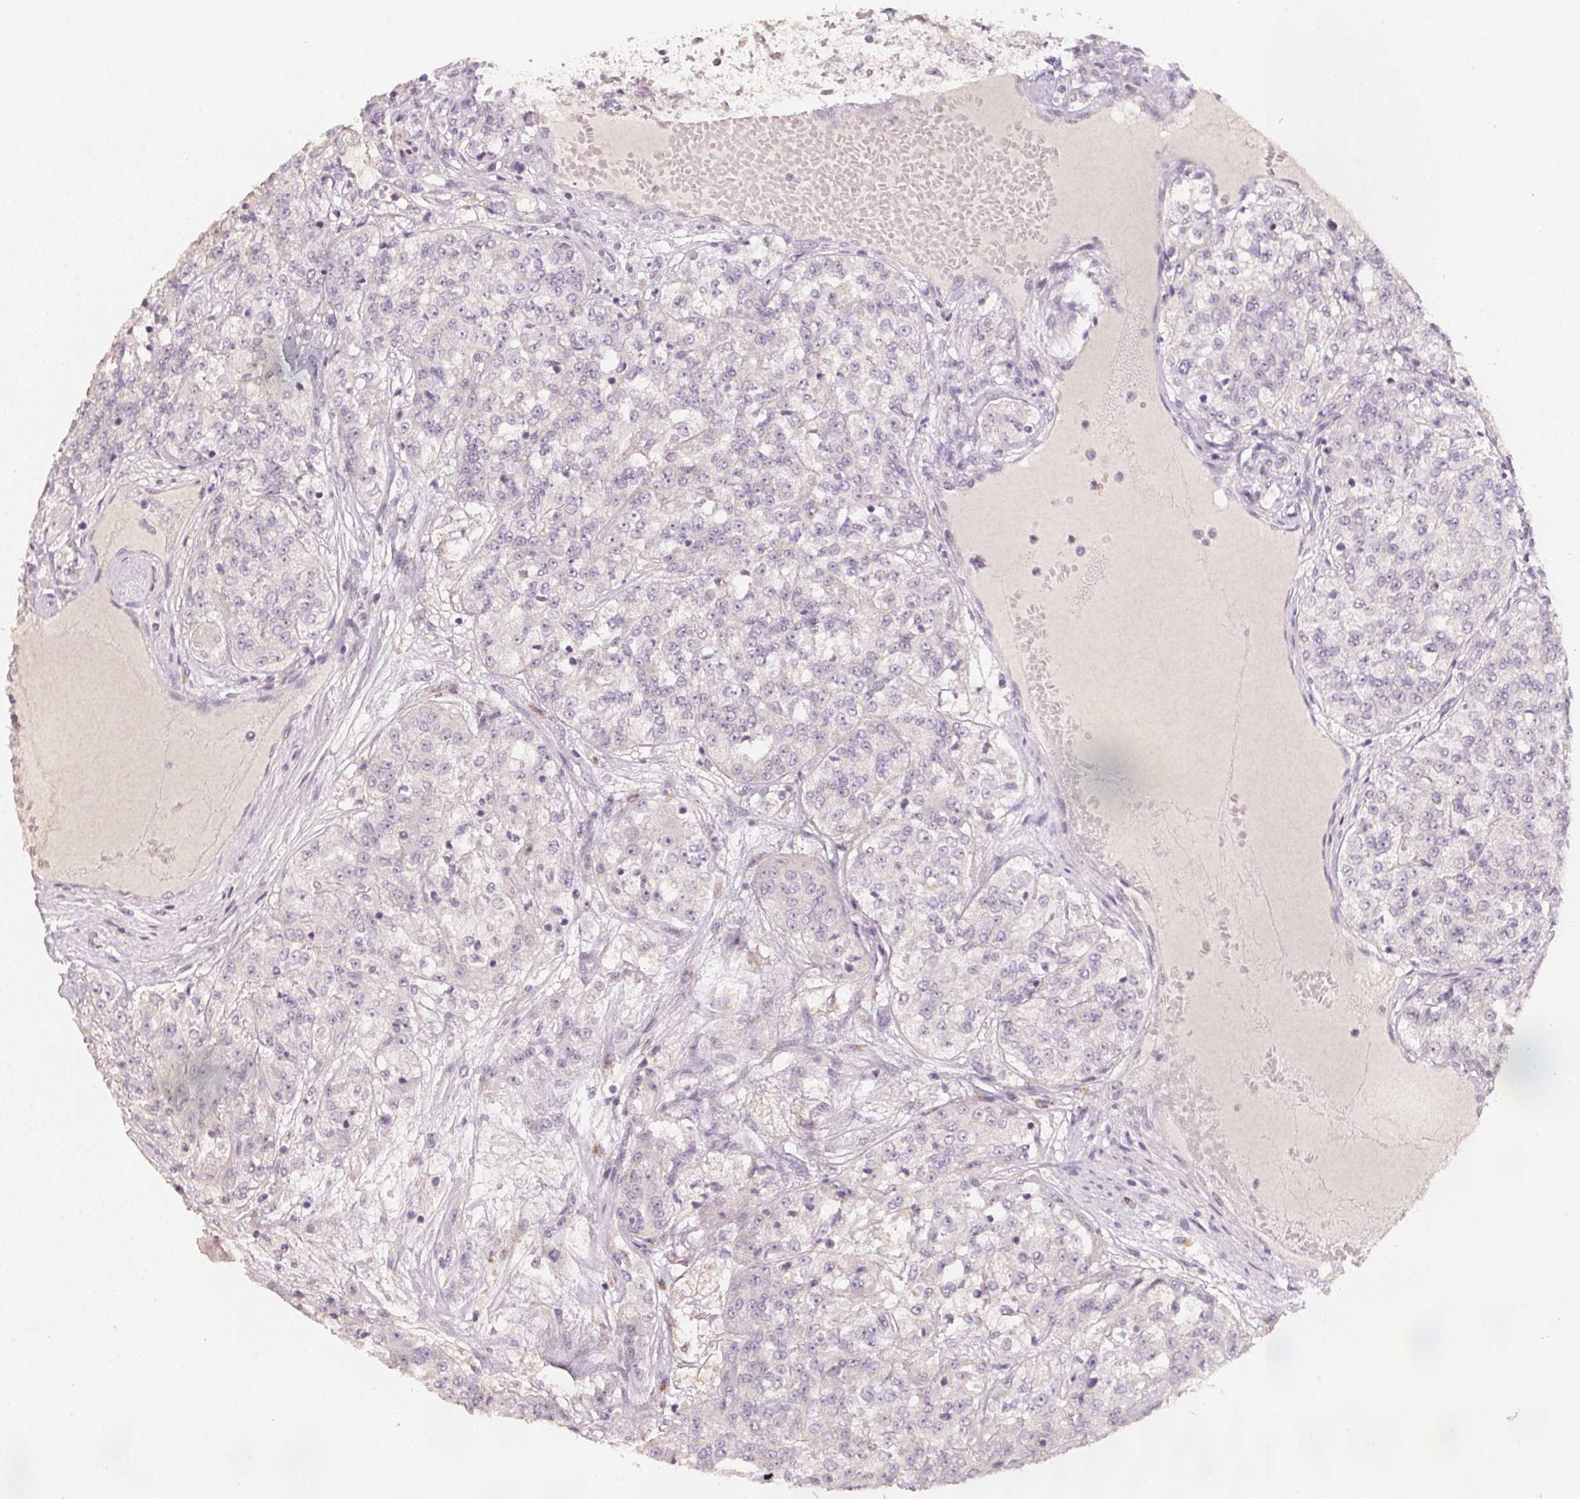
{"staining": {"intensity": "negative", "quantity": "none", "location": "none"}, "tissue": "renal cancer", "cell_type": "Tumor cells", "image_type": "cancer", "snomed": [{"axis": "morphology", "description": "Adenocarcinoma, NOS"}, {"axis": "topography", "description": "Kidney"}], "caption": "This is an IHC micrograph of human renal cancer. There is no expression in tumor cells.", "gene": "TREH", "patient": {"sex": "female", "age": 63}}